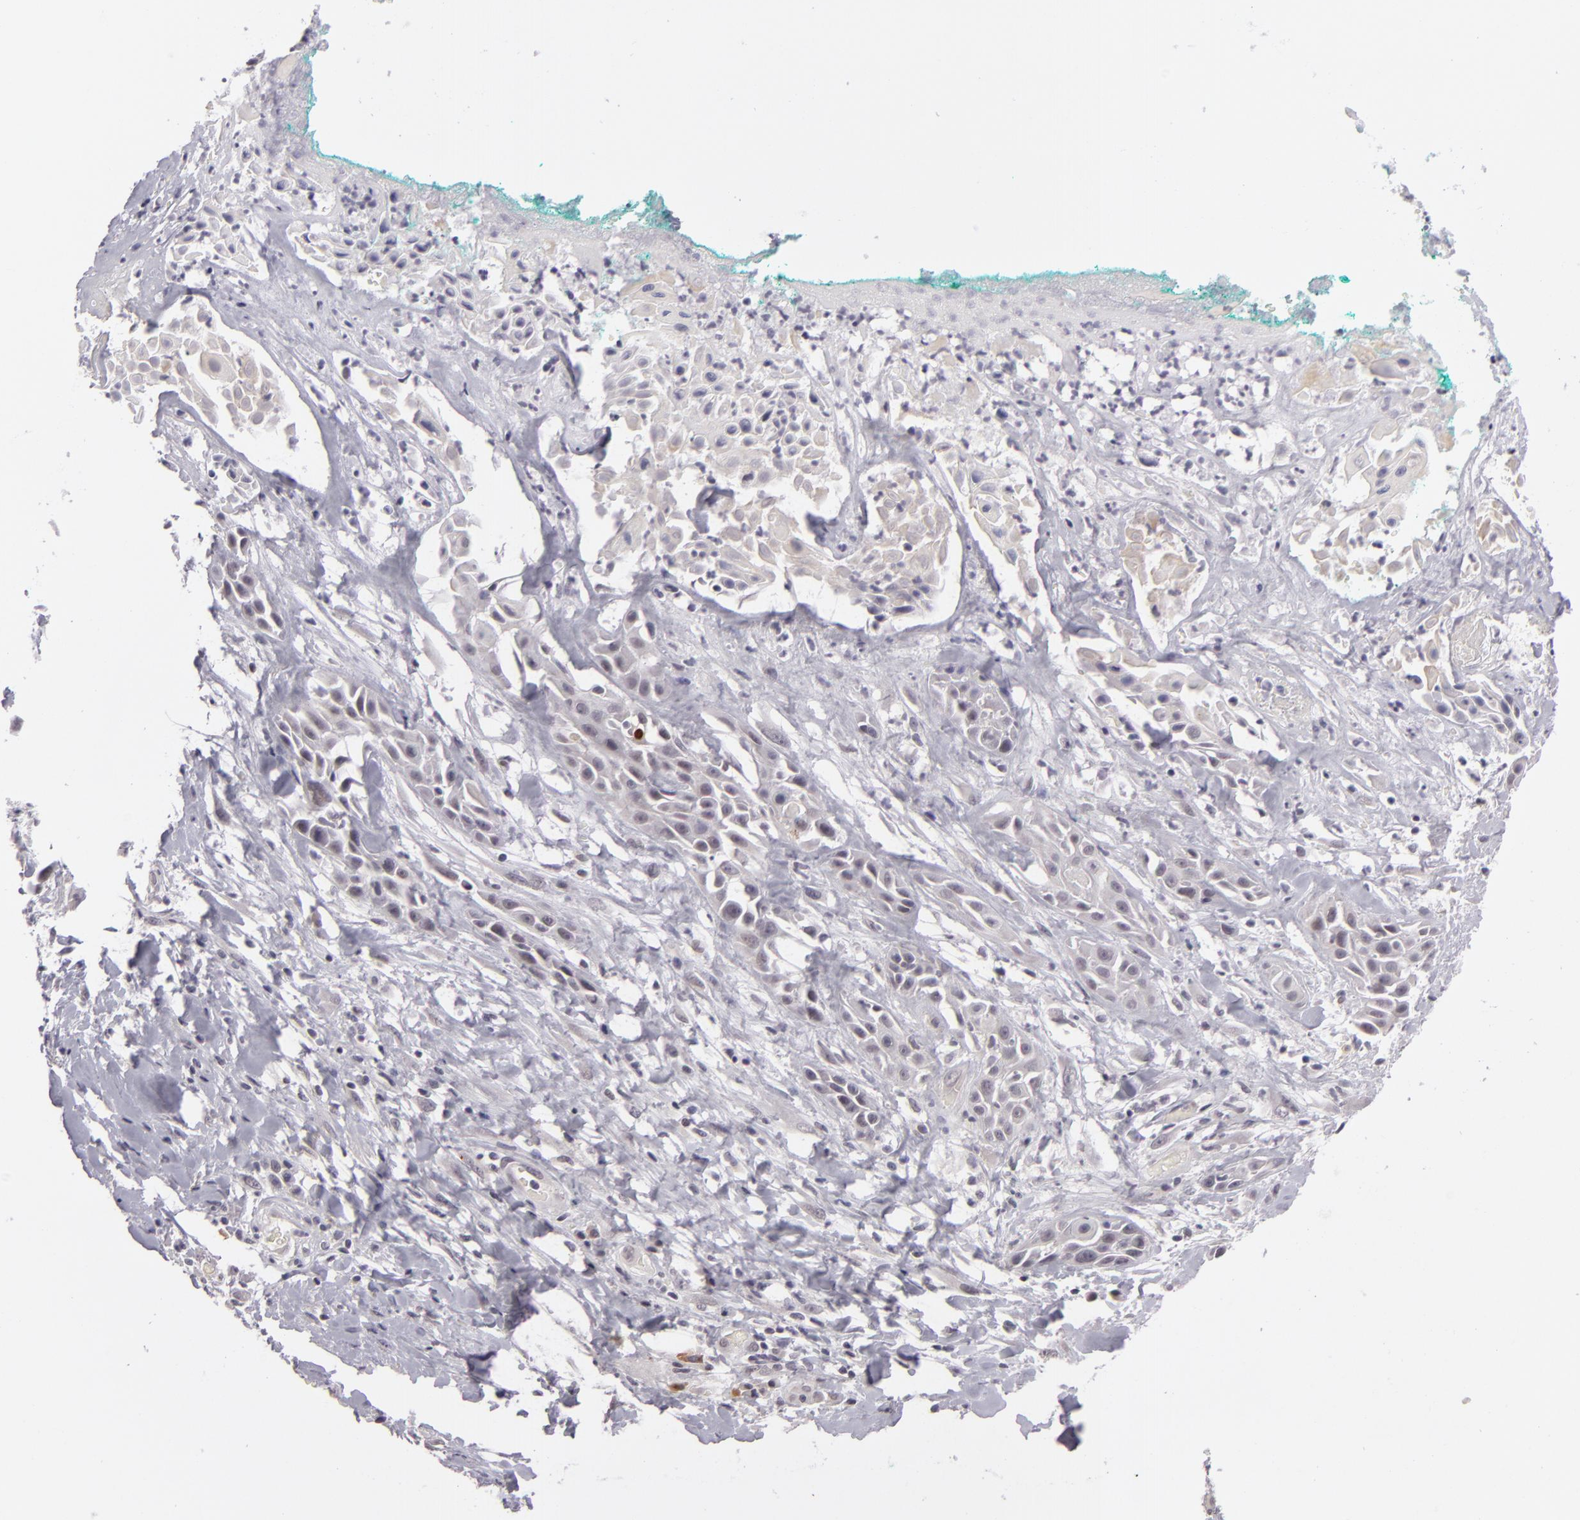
{"staining": {"intensity": "negative", "quantity": "none", "location": "none"}, "tissue": "skin cancer", "cell_type": "Tumor cells", "image_type": "cancer", "snomed": [{"axis": "morphology", "description": "Squamous cell carcinoma, NOS"}, {"axis": "topography", "description": "Skin"}, {"axis": "topography", "description": "Anal"}], "caption": "DAB immunohistochemical staining of human skin squamous cell carcinoma exhibits no significant positivity in tumor cells.", "gene": "ZNF205", "patient": {"sex": "male", "age": 64}}